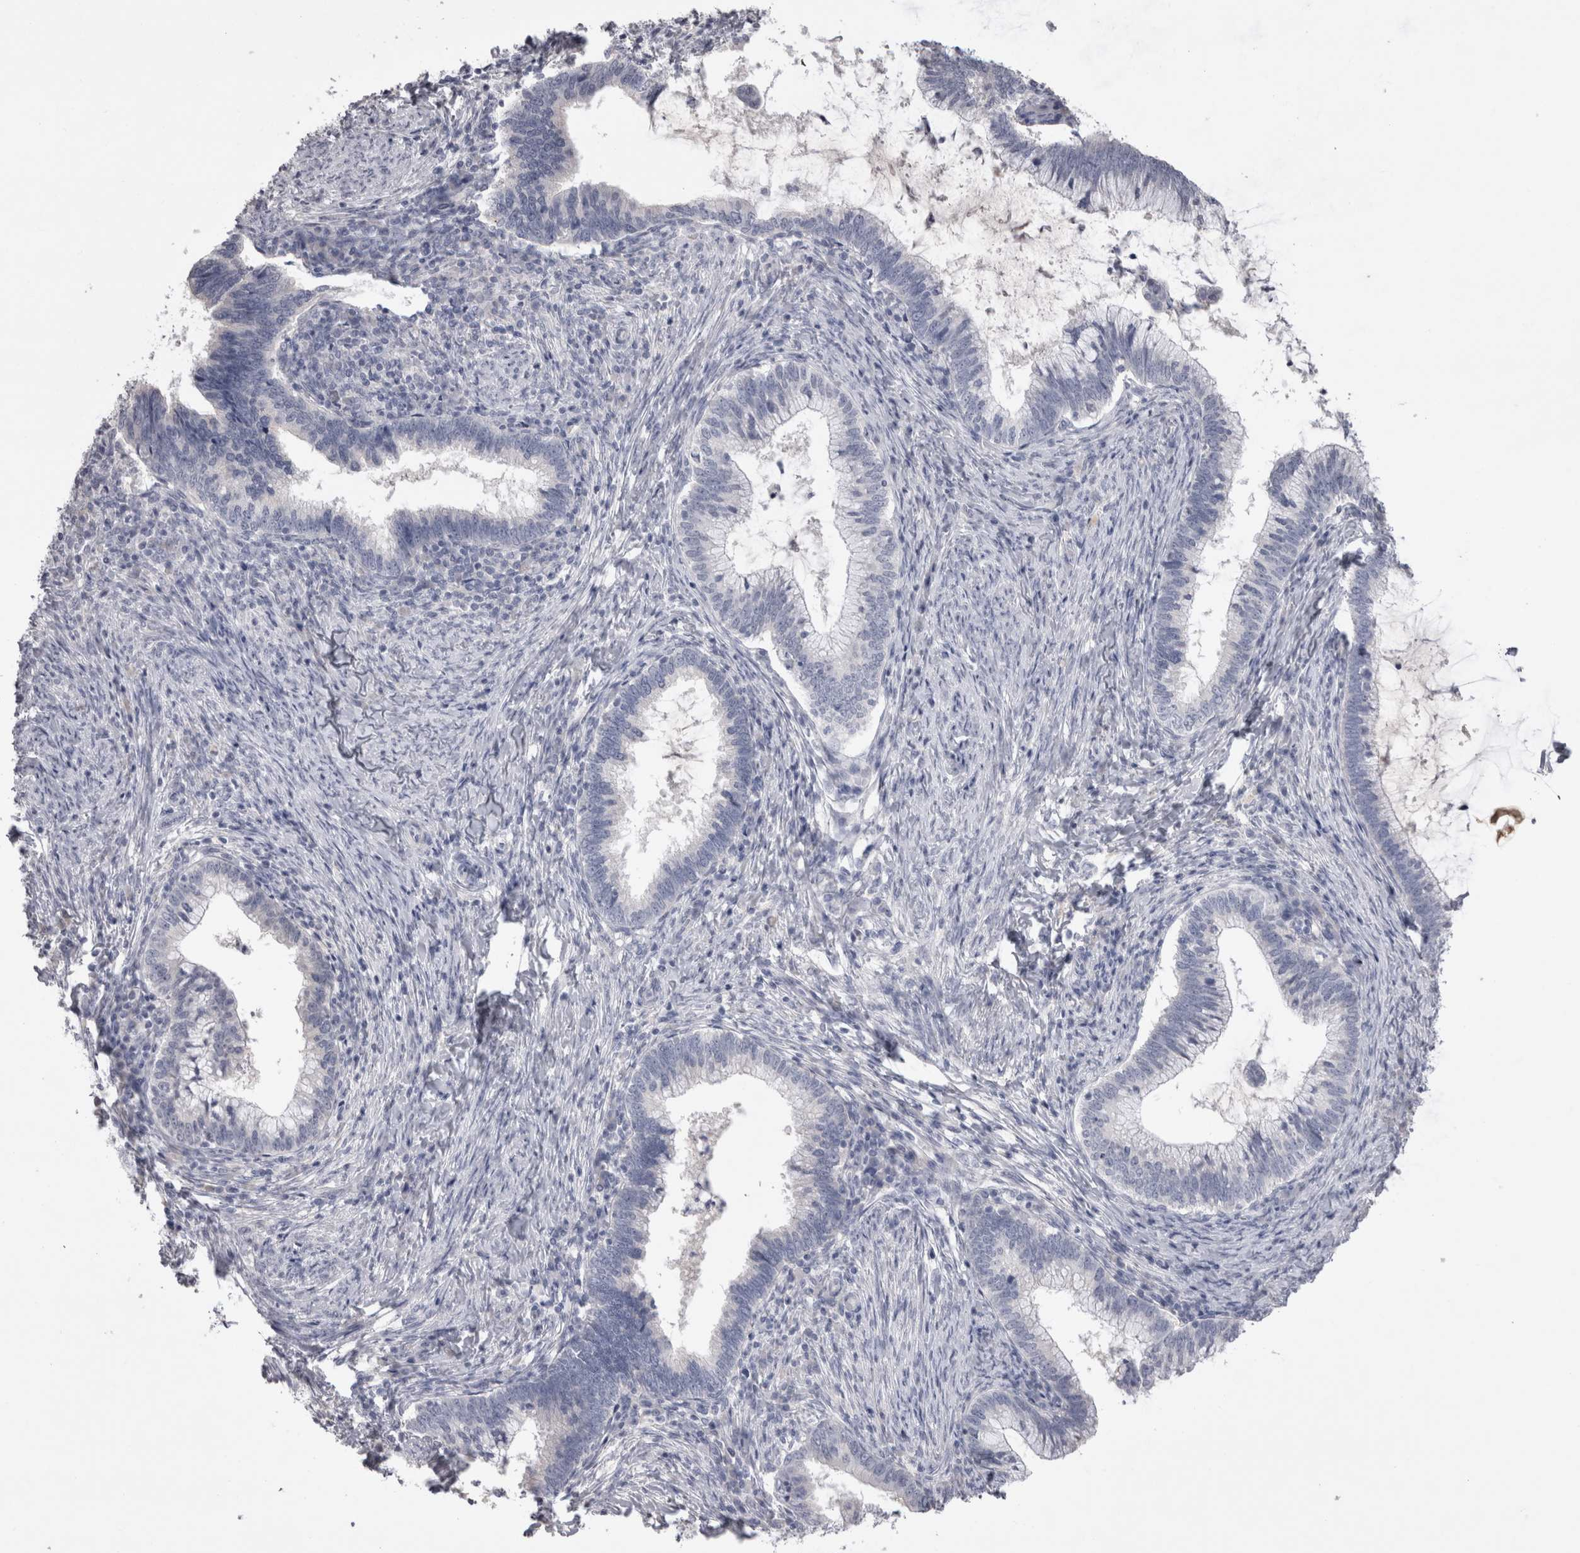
{"staining": {"intensity": "negative", "quantity": "none", "location": "none"}, "tissue": "cervical cancer", "cell_type": "Tumor cells", "image_type": "cancer", "snomed": [{"axis": "morphology", "description": "Adenocarcinoma, NOS"}, {"axis": "topography", "description": "Cervix"}], "caption": "Adenocarcinoma (cervical) was stained to show a protein in brown. There is no significant expression in tumor cells.", "gene": "ADAM2", "patient": {"sex": "female", "age": 36}}